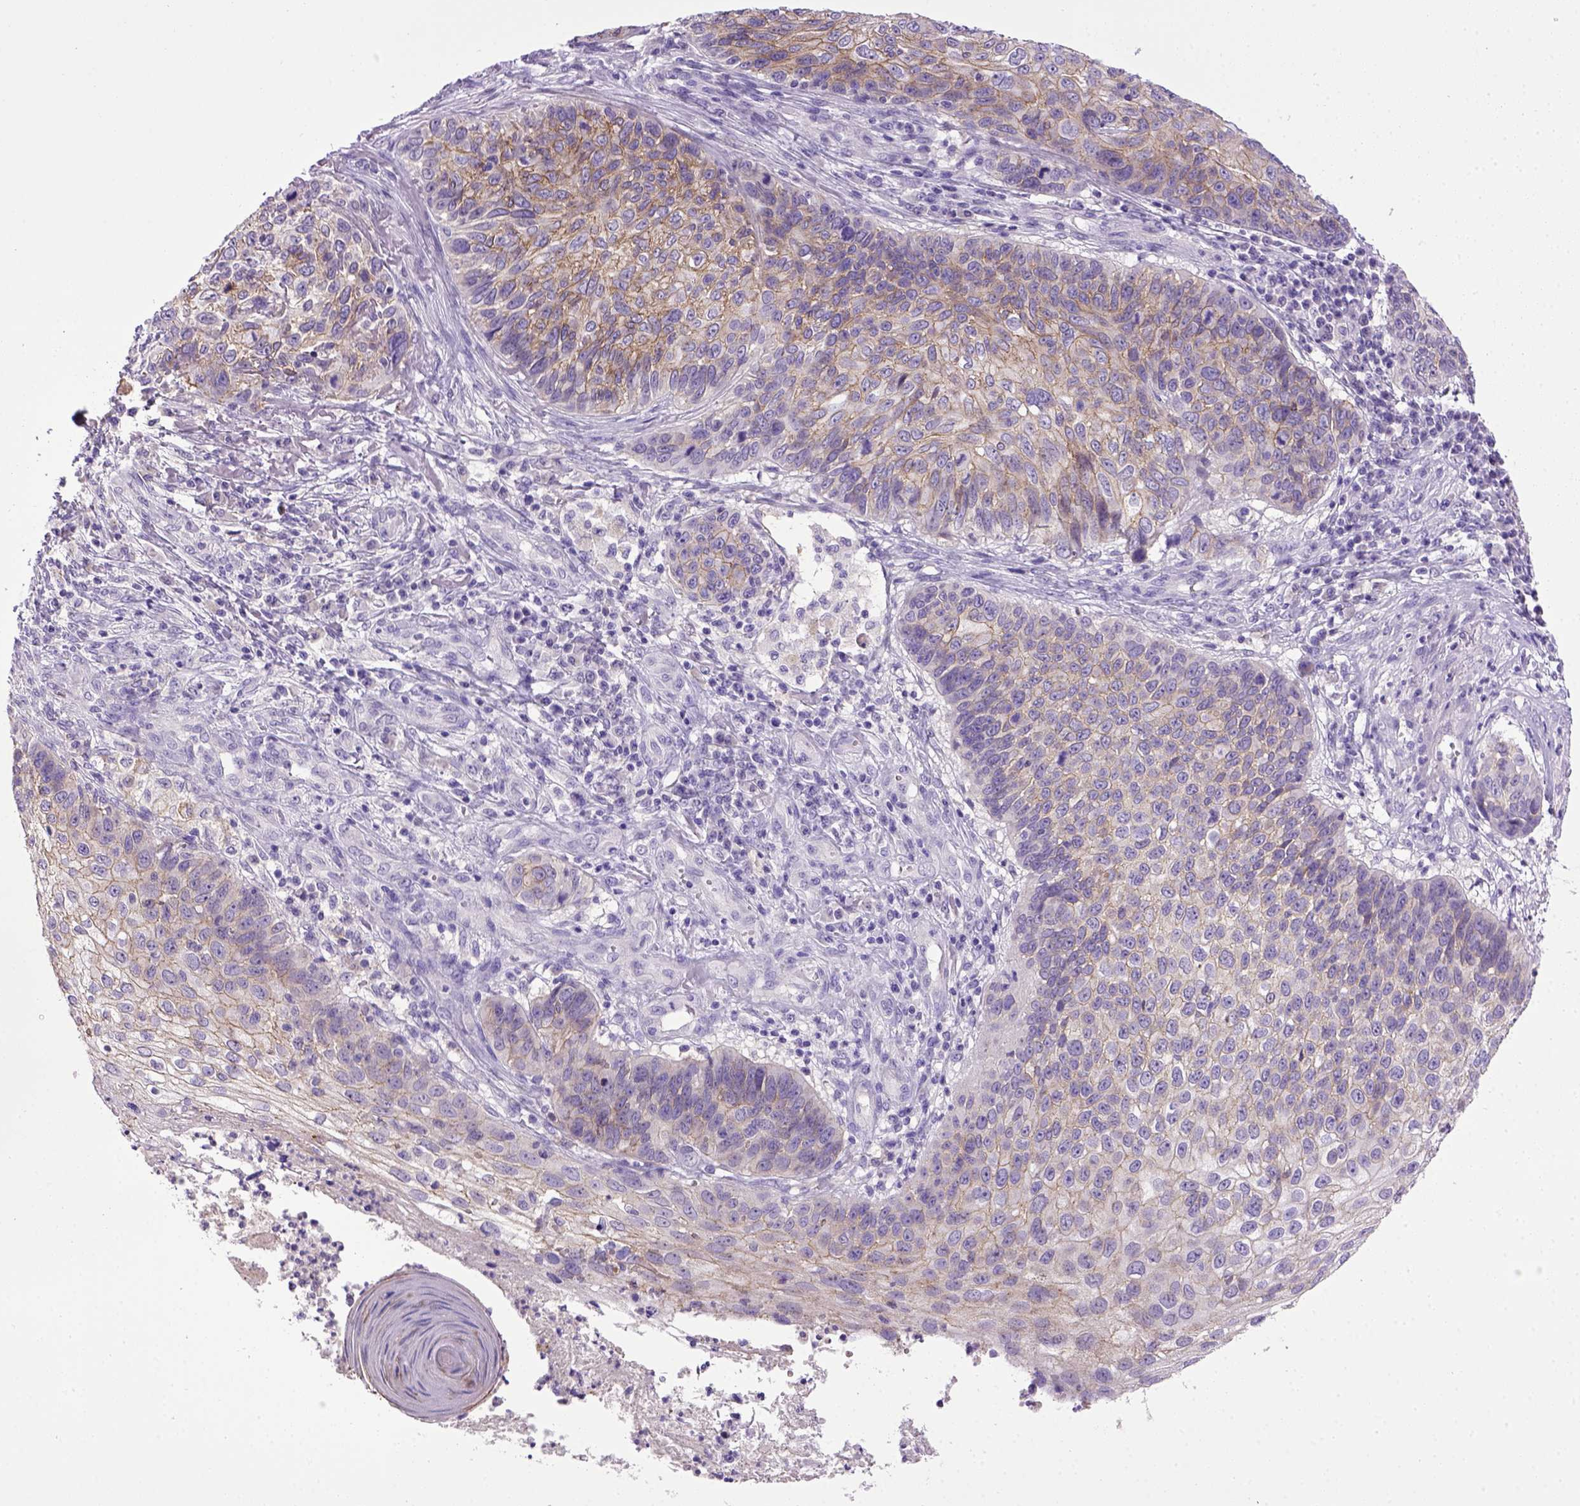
{"staining": {"intensity": "weak", "quantity": "25%-75%", "location": "cytoplasmic/membranous"}, "tissue": "skin cancer", "cell_type": "Tumor cells", "image_type": "cancer", "snomed": [{"axis": "morphology", "description": "Squamous cell carcinoma, NOS"}, {"axis": "topography", "description": "Skin"}], "caption": "This histopathology image reveals immunohistochemistry staining of skin cancer (squamous cell carcinoma), with low weak cytoplasmic/membranous staining in about 25%-75% of tumor cells.", "gene": "CDH1", "patient": {"sex": "male", "age": 92}}